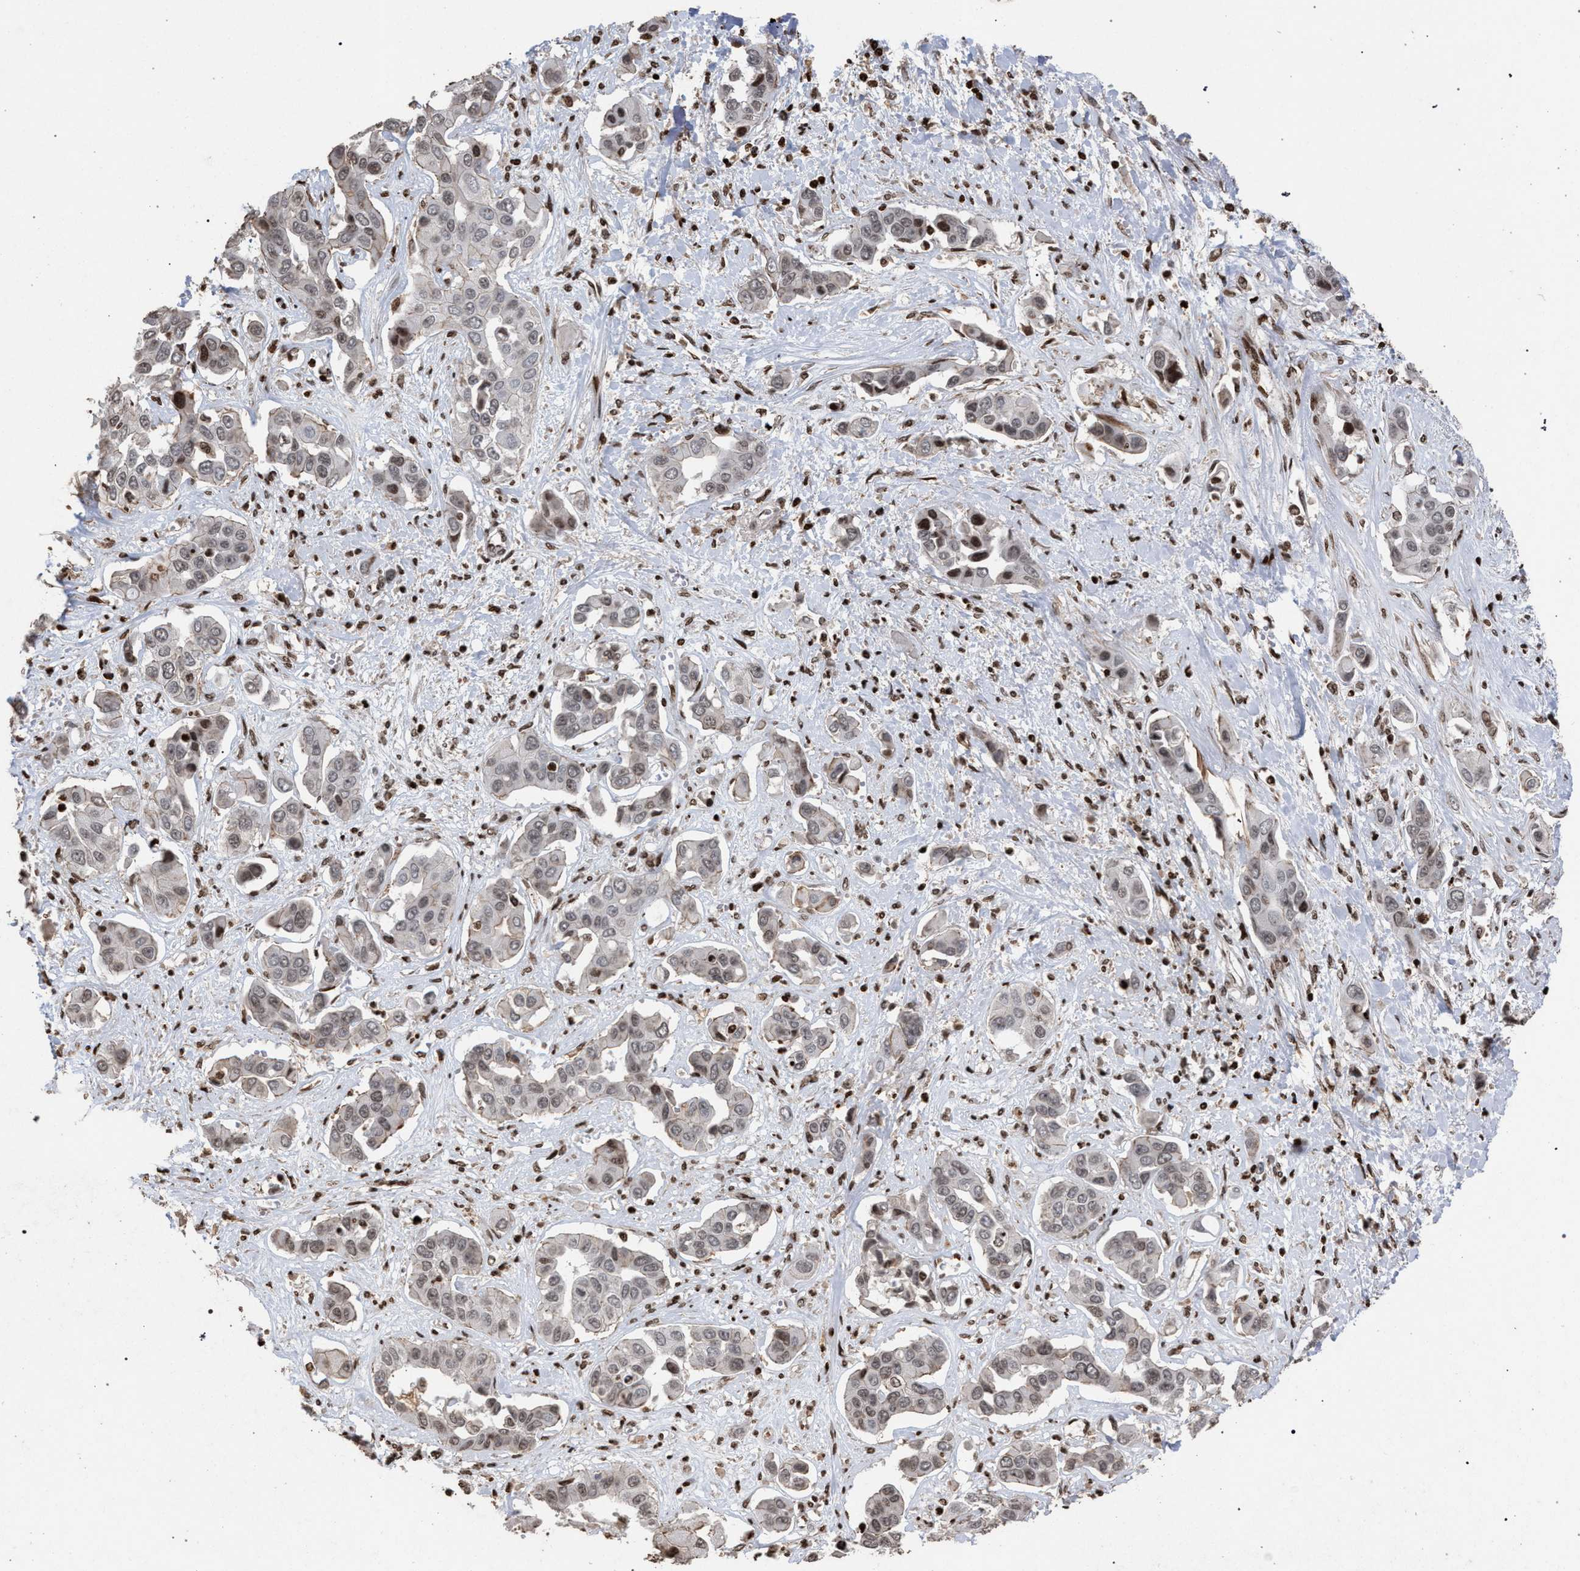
{"staining": {"intensity": "weak", "quantity": "25%-75%", "location": "nuclear"}, "tissue": "liver cancer", "cell_type": "Tumor cells", "image_type": "cancer", "snomed": [{"axis": "morphology", "description": "Cholangiocarcinoma"}, {"axis": "topography", "description": "Liver"}], "caption": "Human liver cancer (cholangiocarcinoma) stained with a brown dye exhibits weak nuclear positive expression in approximately 25%-75% of tumor cells.", "gene": "FOXD3", "patient": {"sex": "female", "age": 52}}